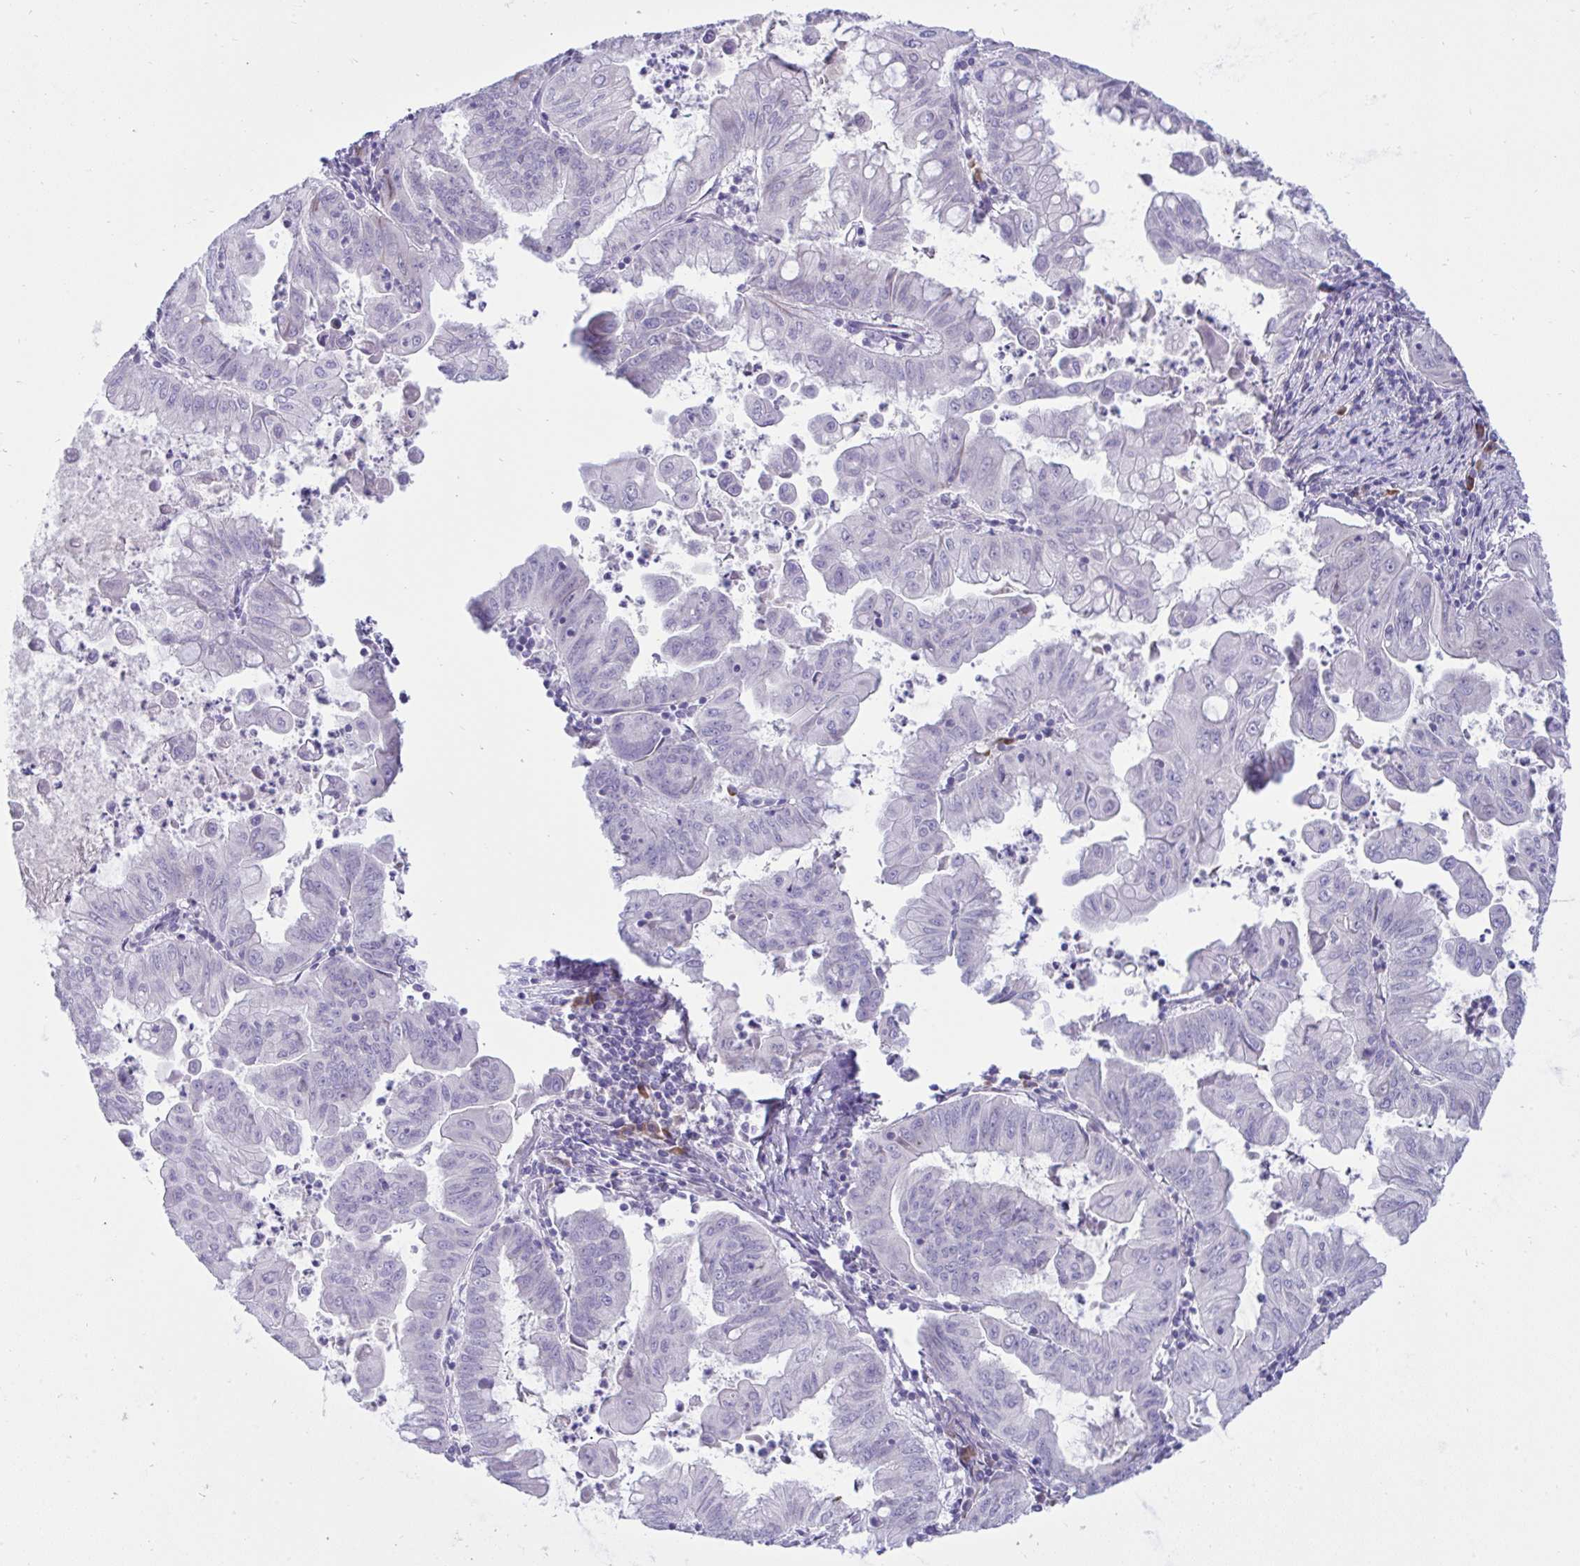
{"staining": {"intensity": "negative", "quantity": "none", "location": "none"}, "tissue": "stomach cancer", "cell_type": "Tumor cells", "image_type": "cancer", "snomed": [{"axis": "morphology", "description": "Adenocarcinoma, NOS"}, {"axis": "topography", "description": "Stomach, upper"}], "caption": "An immunohistochemistry photomicrograph of stomach cancer (adenocarcinoma) is shown. There is no staining in tumor cells of stomach cancer (adenocarcinoma).", "gene": "TMEM41A", "patient": {"sex": "male", "age": 80}}